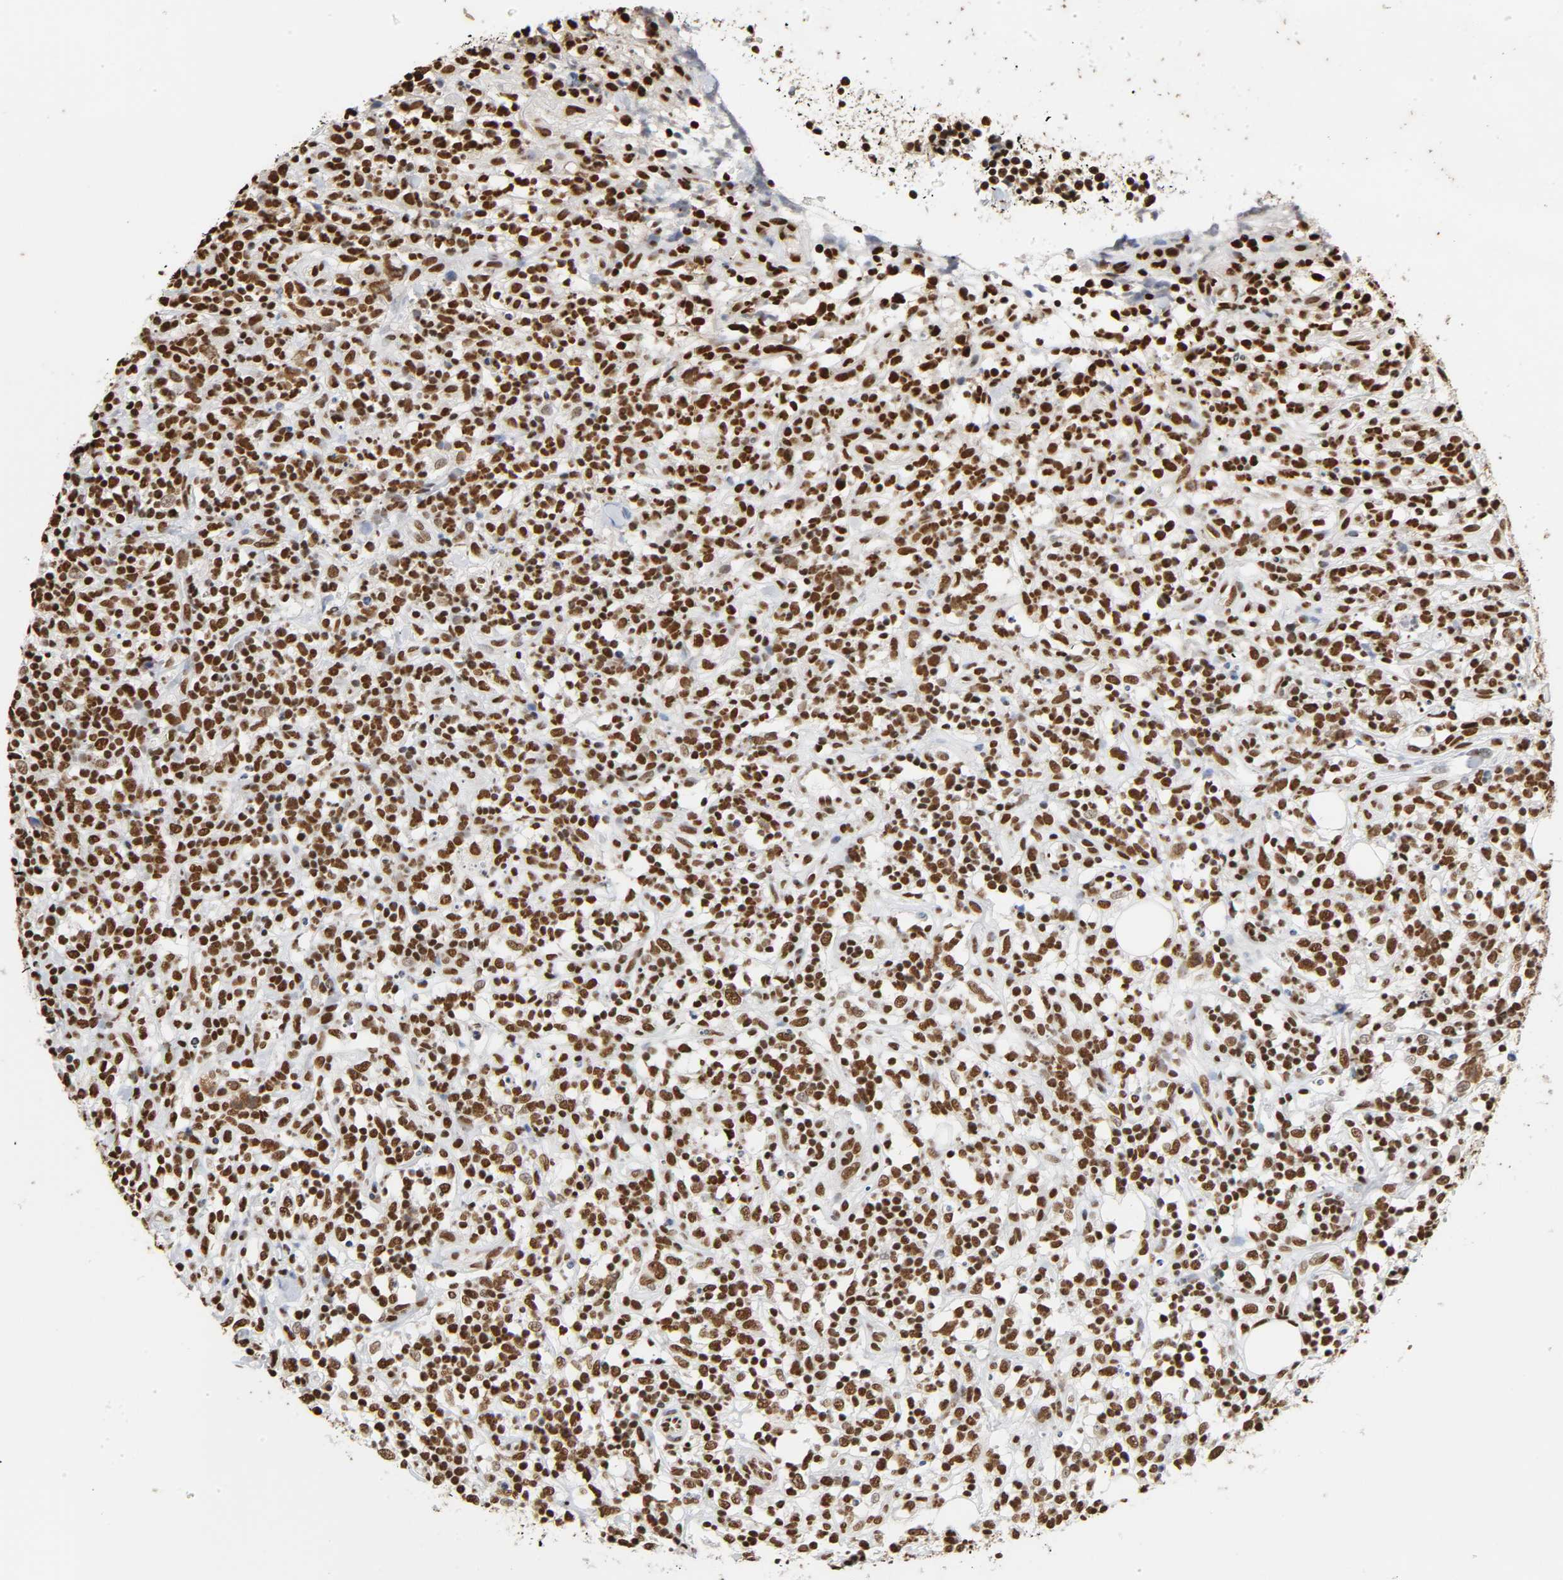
{"staining": {"intensity": "strong", "quantity": ">75%", "location": "nuclear"}, "tissue": "lymphoma", "cell_type": "Tumor cells", "image_type": "cancer", "snomed": [{"axis": "morphology", "description": "Malignant lymphoma, non-Hodgkin's type, High grade"}, {"axis": "topography", "description": "Lymph node"}], "caption": "A micrograph of lymphoma stained for a protein demonstrates strong nuclear brown staining in tumor cells.", "gene": "HNRNPC", "patient": {"sex": "female", "age": 73}}